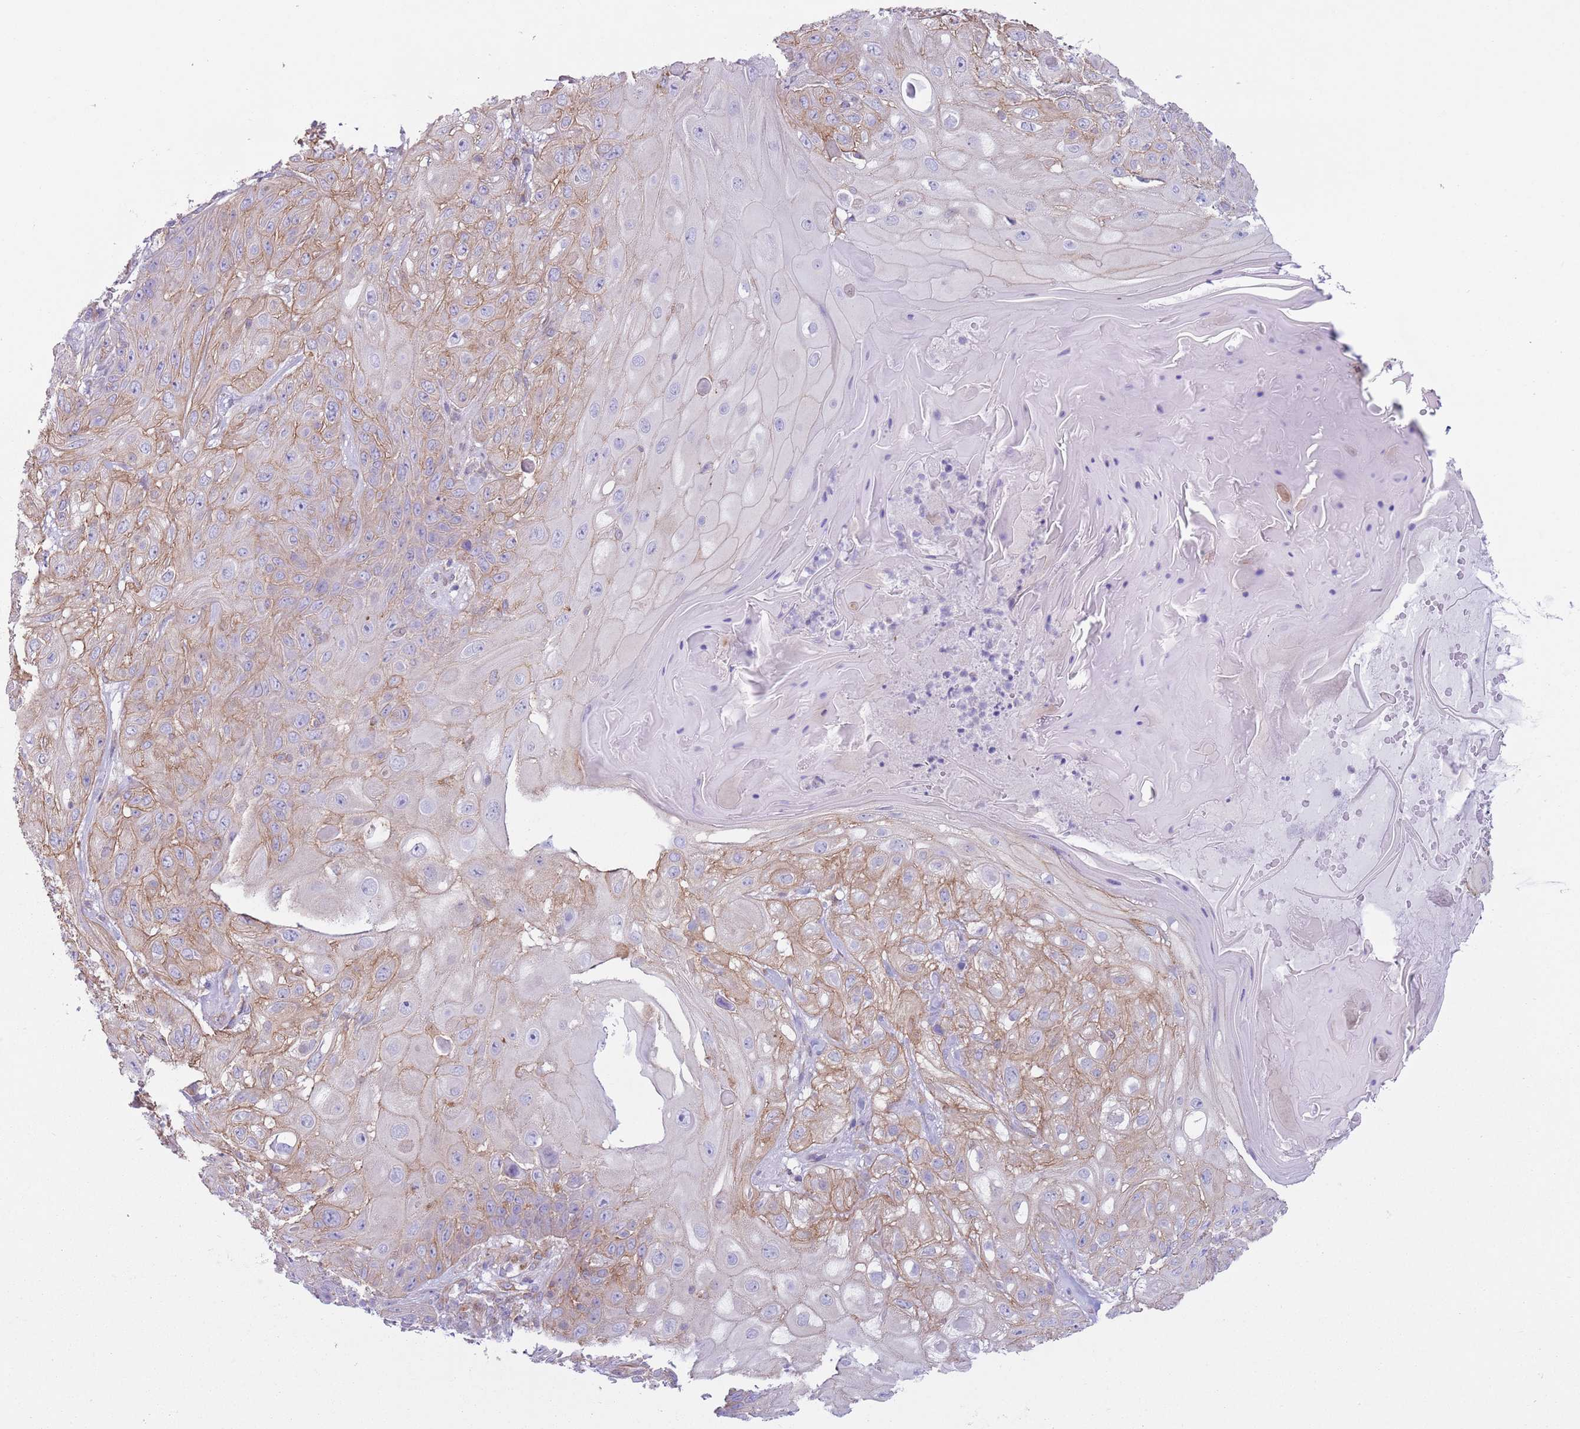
{"staining": {"intensity": "moderate", "quantity": ">75%", "location": "cytoplasmic/membranous"}, "tissue": "skin cancer", "cell_type": "Tumor cells", "image_type": "cancer", "snomed": [{"axis": "morphology", "description": "Normal tissue, NOS"}, {"axis": "morphology", "description": "Squamous cell carcinoma, NOS"}, {"axis": "topography", "description": "Skin"}, {"axis": "topography", "description": "Cartilage tissue"}], "caption": "There is medium levels of moderate cytoplasmic/membranous expression in tumor cells of squamous cell carcinoma (skin), as demonstrated by immunohistochemical staining (brown color).", "gene": "RBP3", "patient": {"sex": "female", "age": 79}}